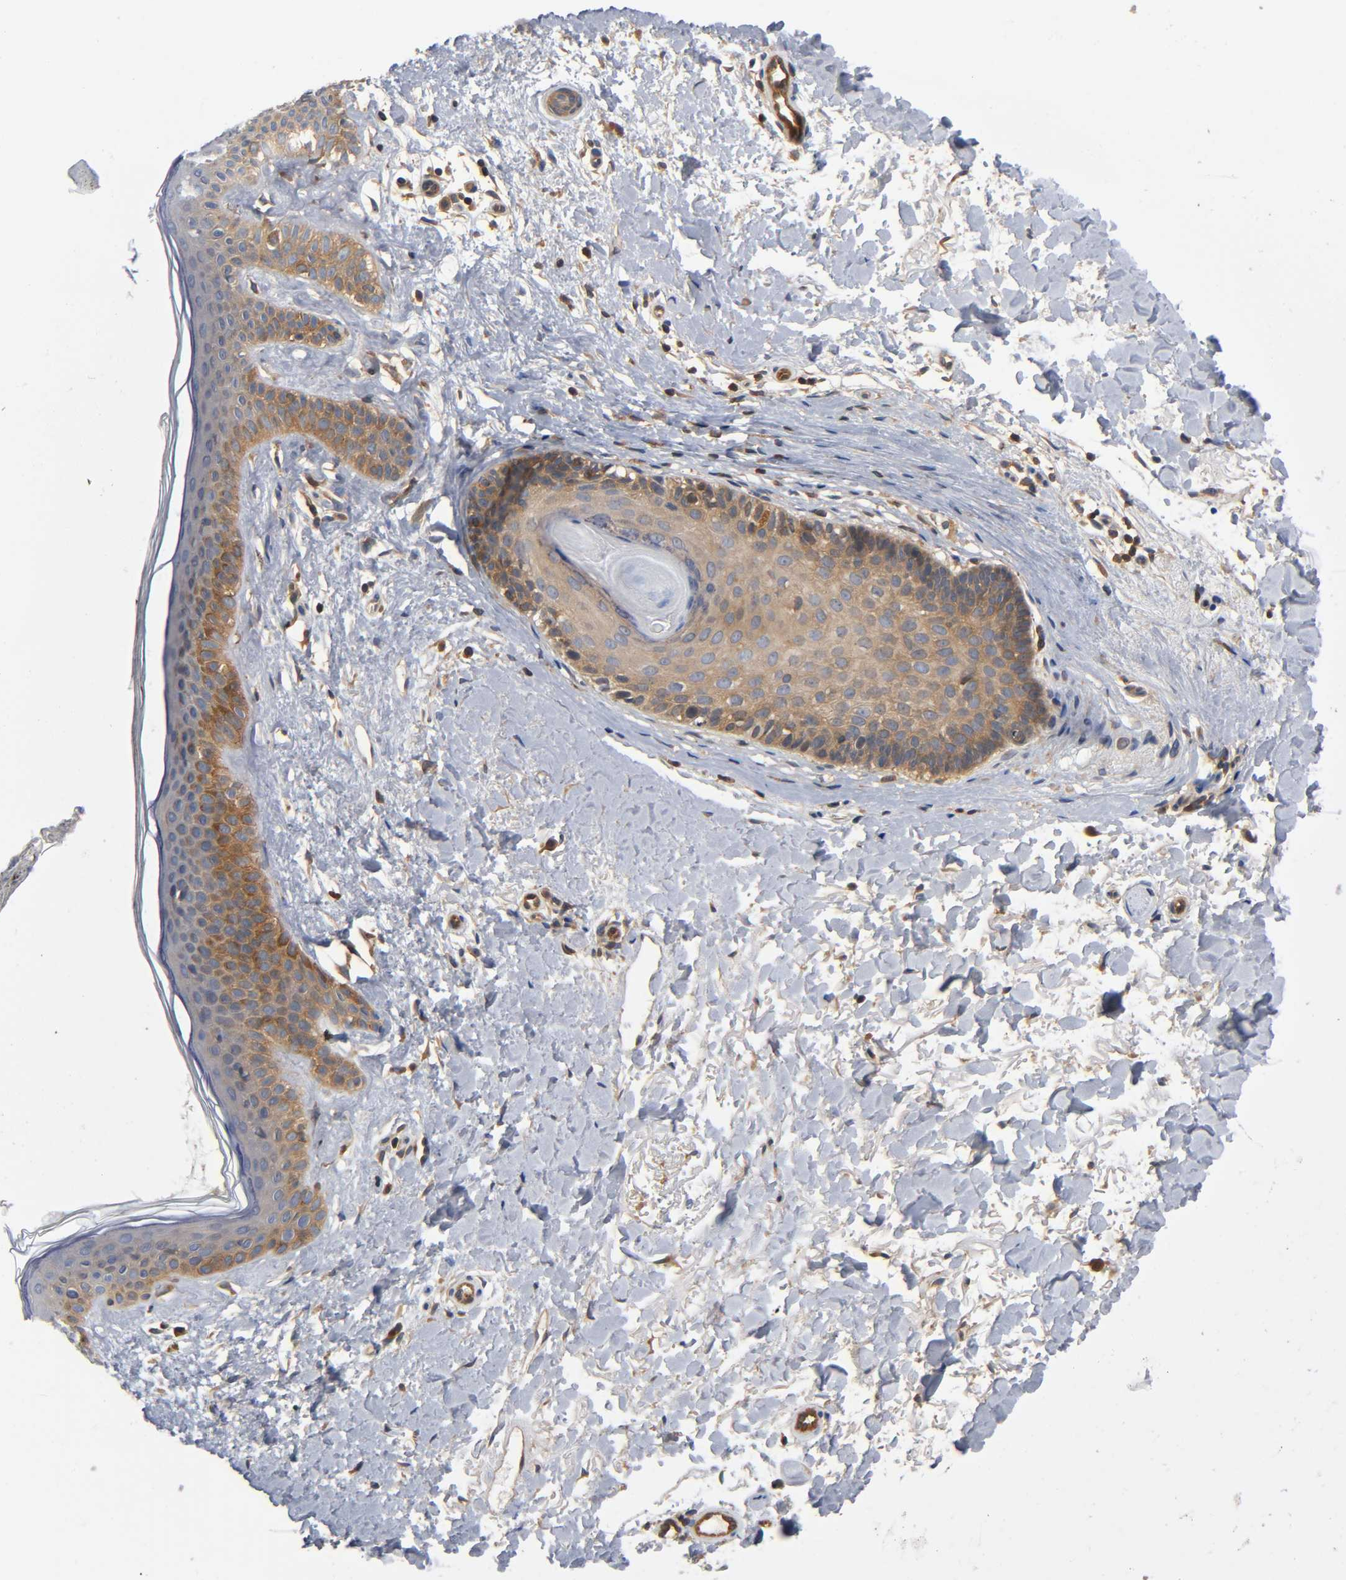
{"staining": {"intensity": "moderate", "quantity": ">75%", "location": "cytoplasmic/membranous"}, "tissue": "skin cancer", "cell_type": "Tumor cells", "image_type": "cancer", "snomed": [{"axis": "morphology", "description": "Basal cell carcinoma"}, {"axis": "topography", "description": "Skin"}], "caption": "There is medium levels of moderate cytoplasmic/membranous expression in tumor cells of basal cell carcinoma (skin), as demonstrated by immunohistochemical staining (brown color).", "gene": "PRKAB1", "patient": {"sex": "female", "age": 79}}